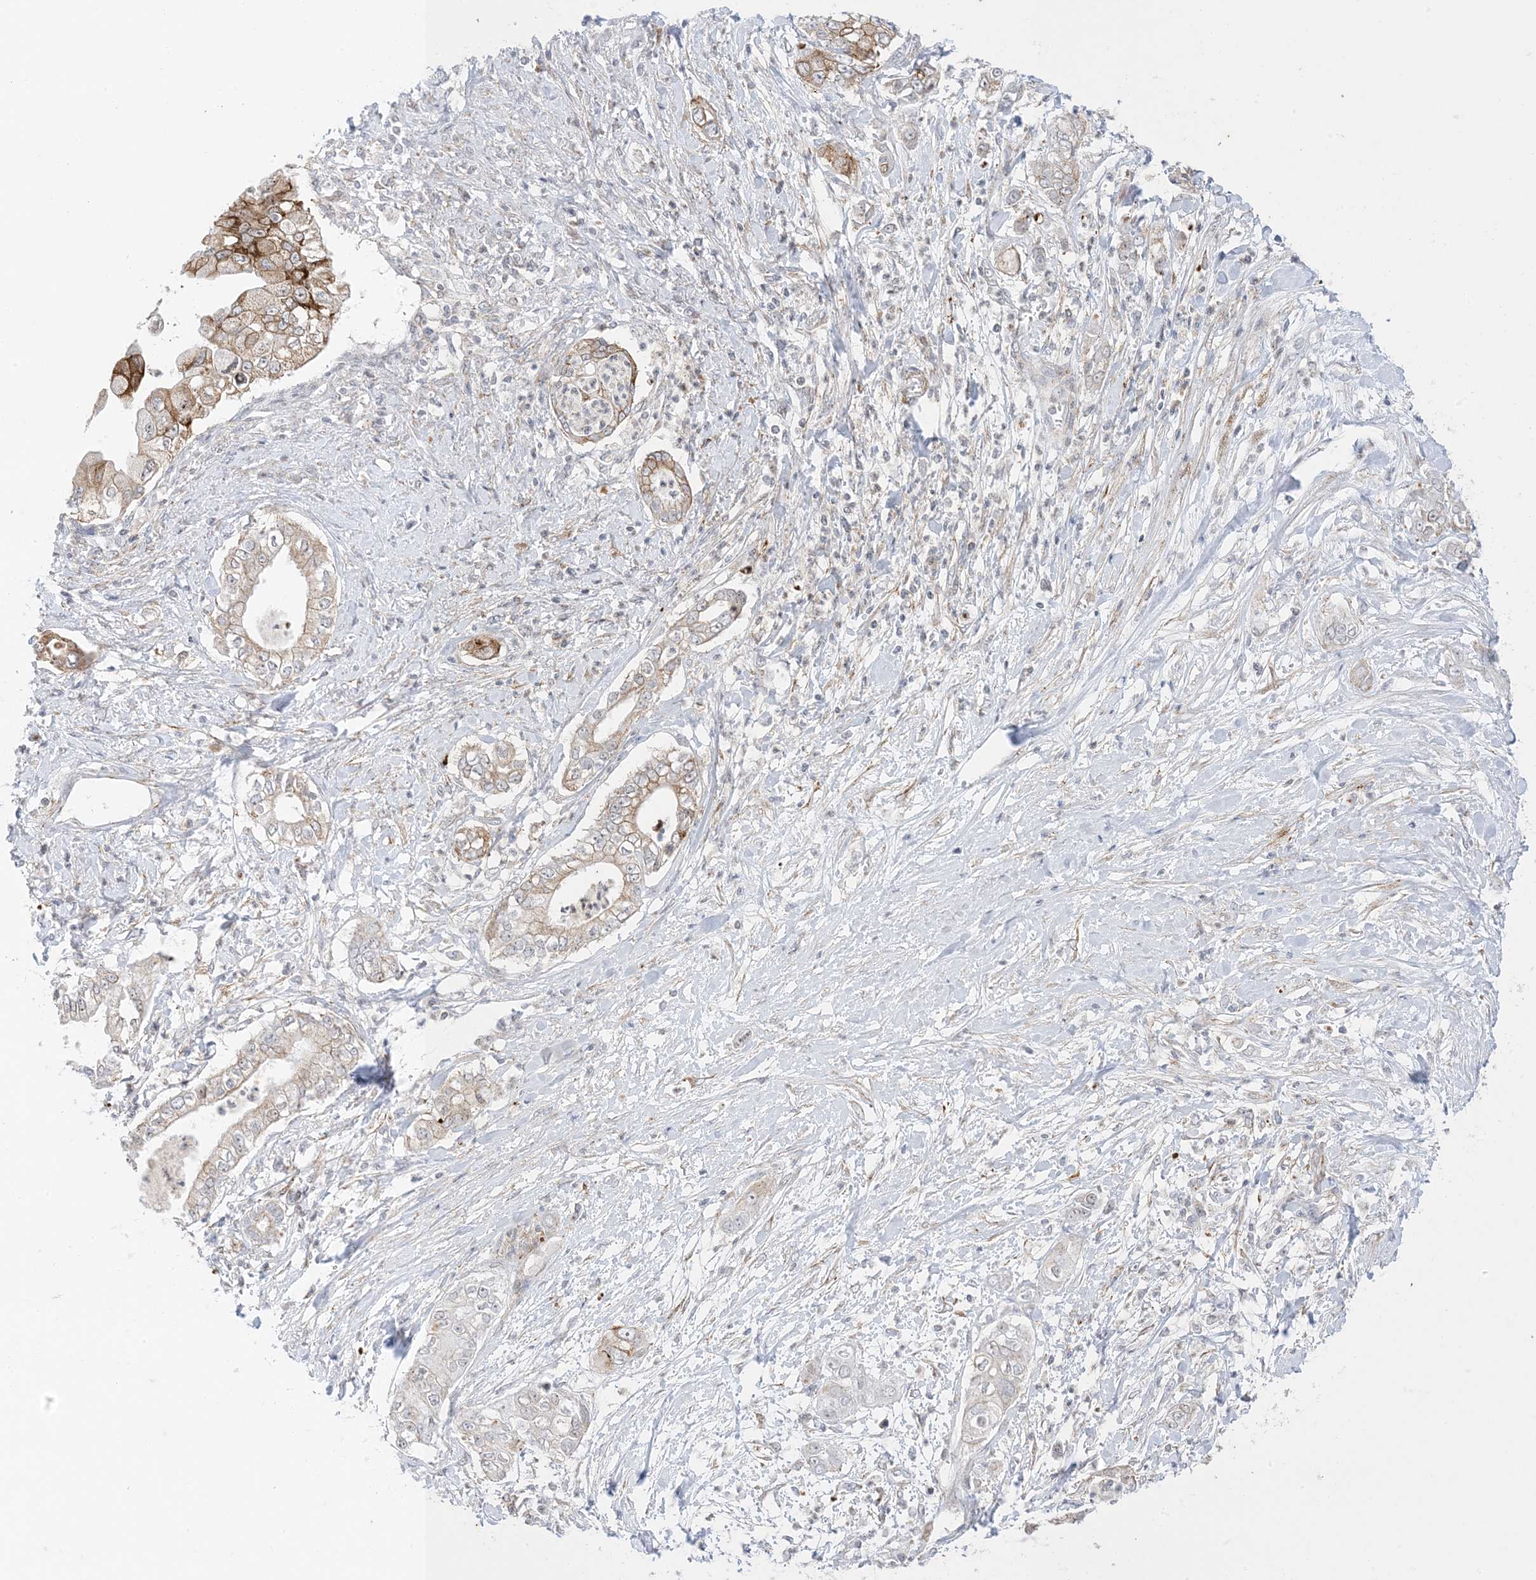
{"staining": {"intensity": "moderate", "quantity": "25%-75%", "location": "cytoplasmic/membranous"}, "tissue": "pancreatic cancer", "cell_type": "Tumor cells", "image_type": "cancer", "snomed": [{"axis": "morphology", "description": "Adenocarcinoma, NOS"}, {"axis": "topography", "description": "Pancreas"}], "caption": "Protein staining exhibits moderate cytoplasmic/membranous positivity in about 25%-75% of tumor cells in pancreatic cancer (adenocarcinoma). (IHC, brightfield microscopy, high magnification).", "gene": "RAC1", "patient": {"sex": "female", "age": 78}}